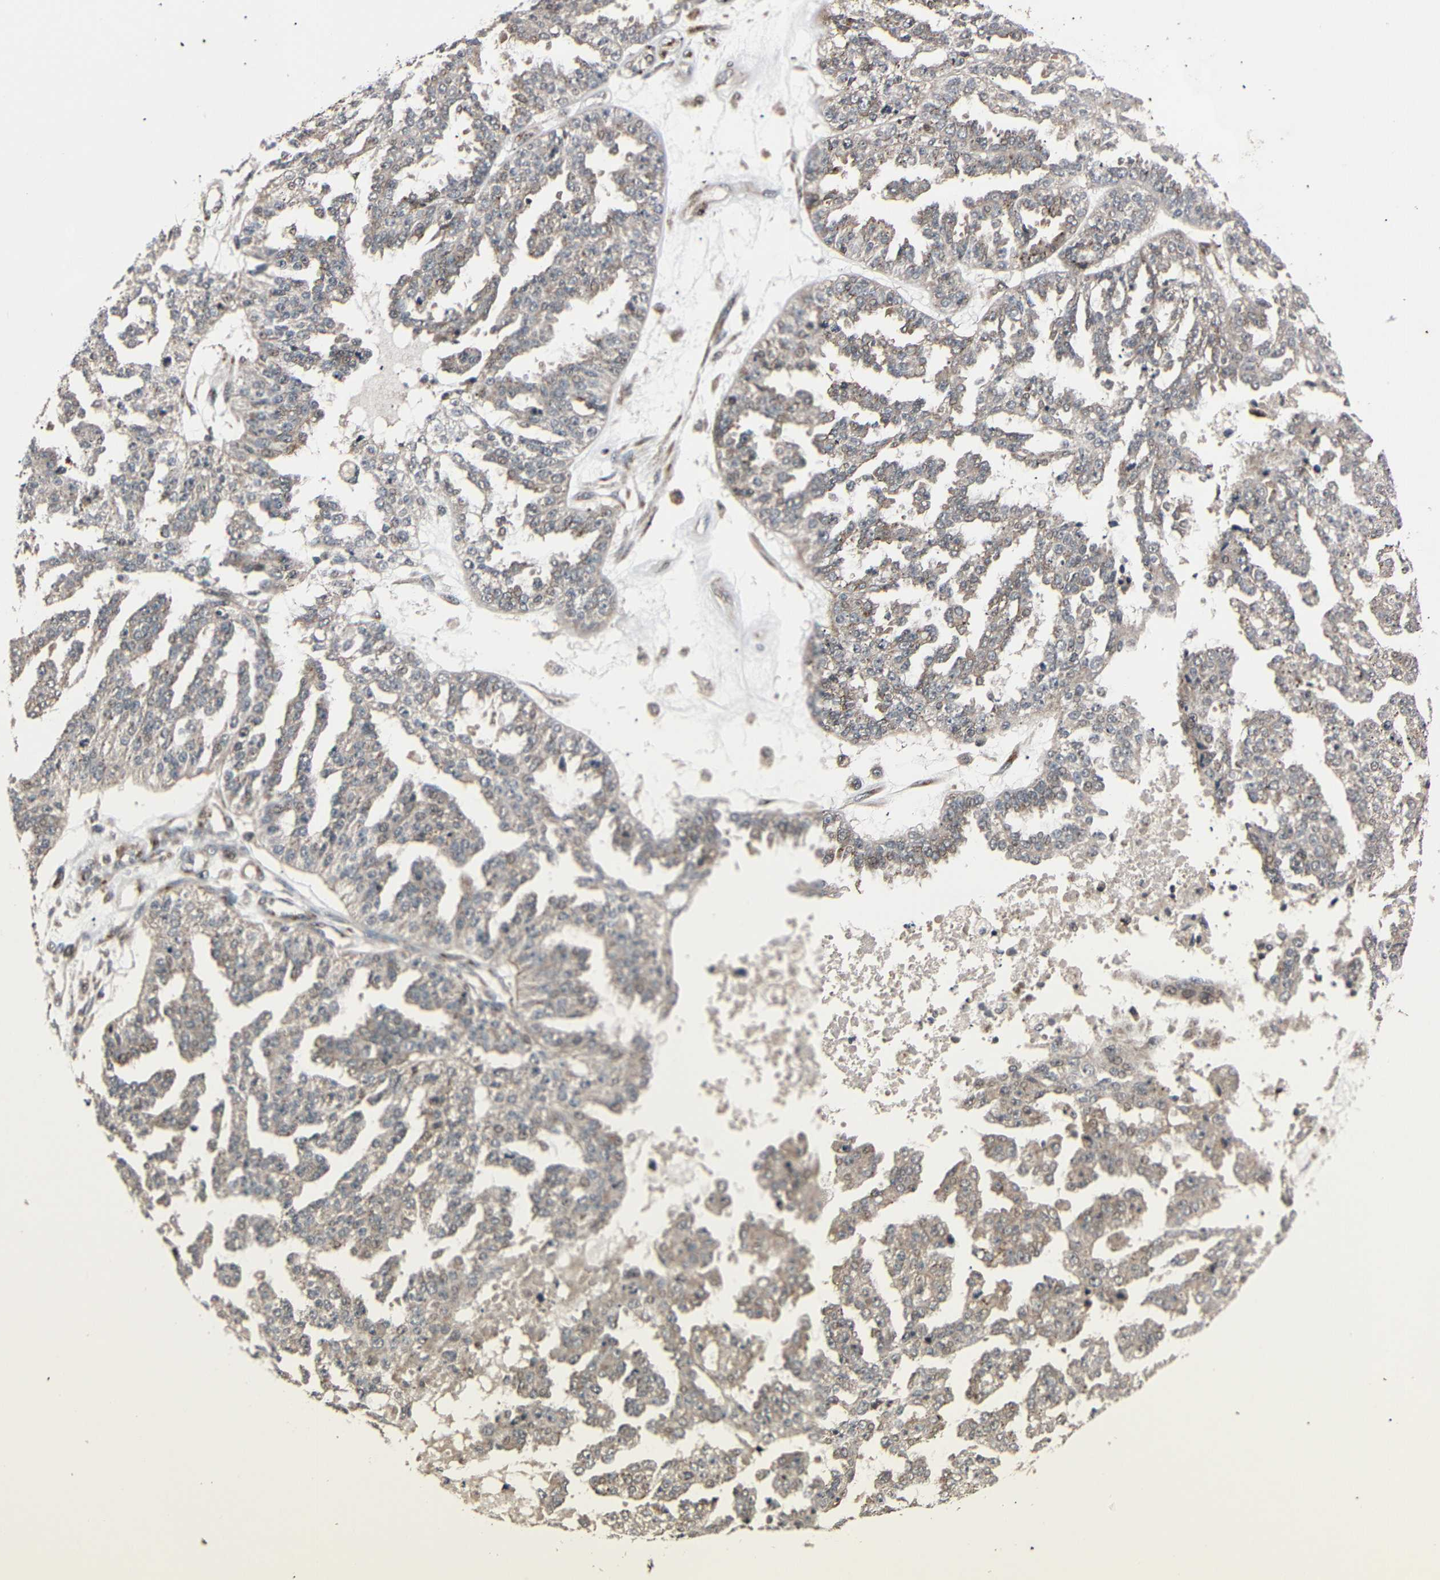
{"staining": {"intensity": "weak", "quantity": ">75%", "location": "cytoplasmic/membranous"}, "tissue": "ovarian cancer", "cell_type": "Tumor cells", "image_type": "cancer", "snomed": [{"axis": "morphology", "description": "Cystadenocarcinoma, serous, NOS"}, {"axis": "topography", "description": "Ovary"}], "caption": "Weak cytoplasmic/membranous positivity is seen in approximately >75% of tumor cells in ovarian cancer (serous cystadenocarcinoma).", "gene": "AKAP9", "patient": {"sex": "female", "age": 58}}